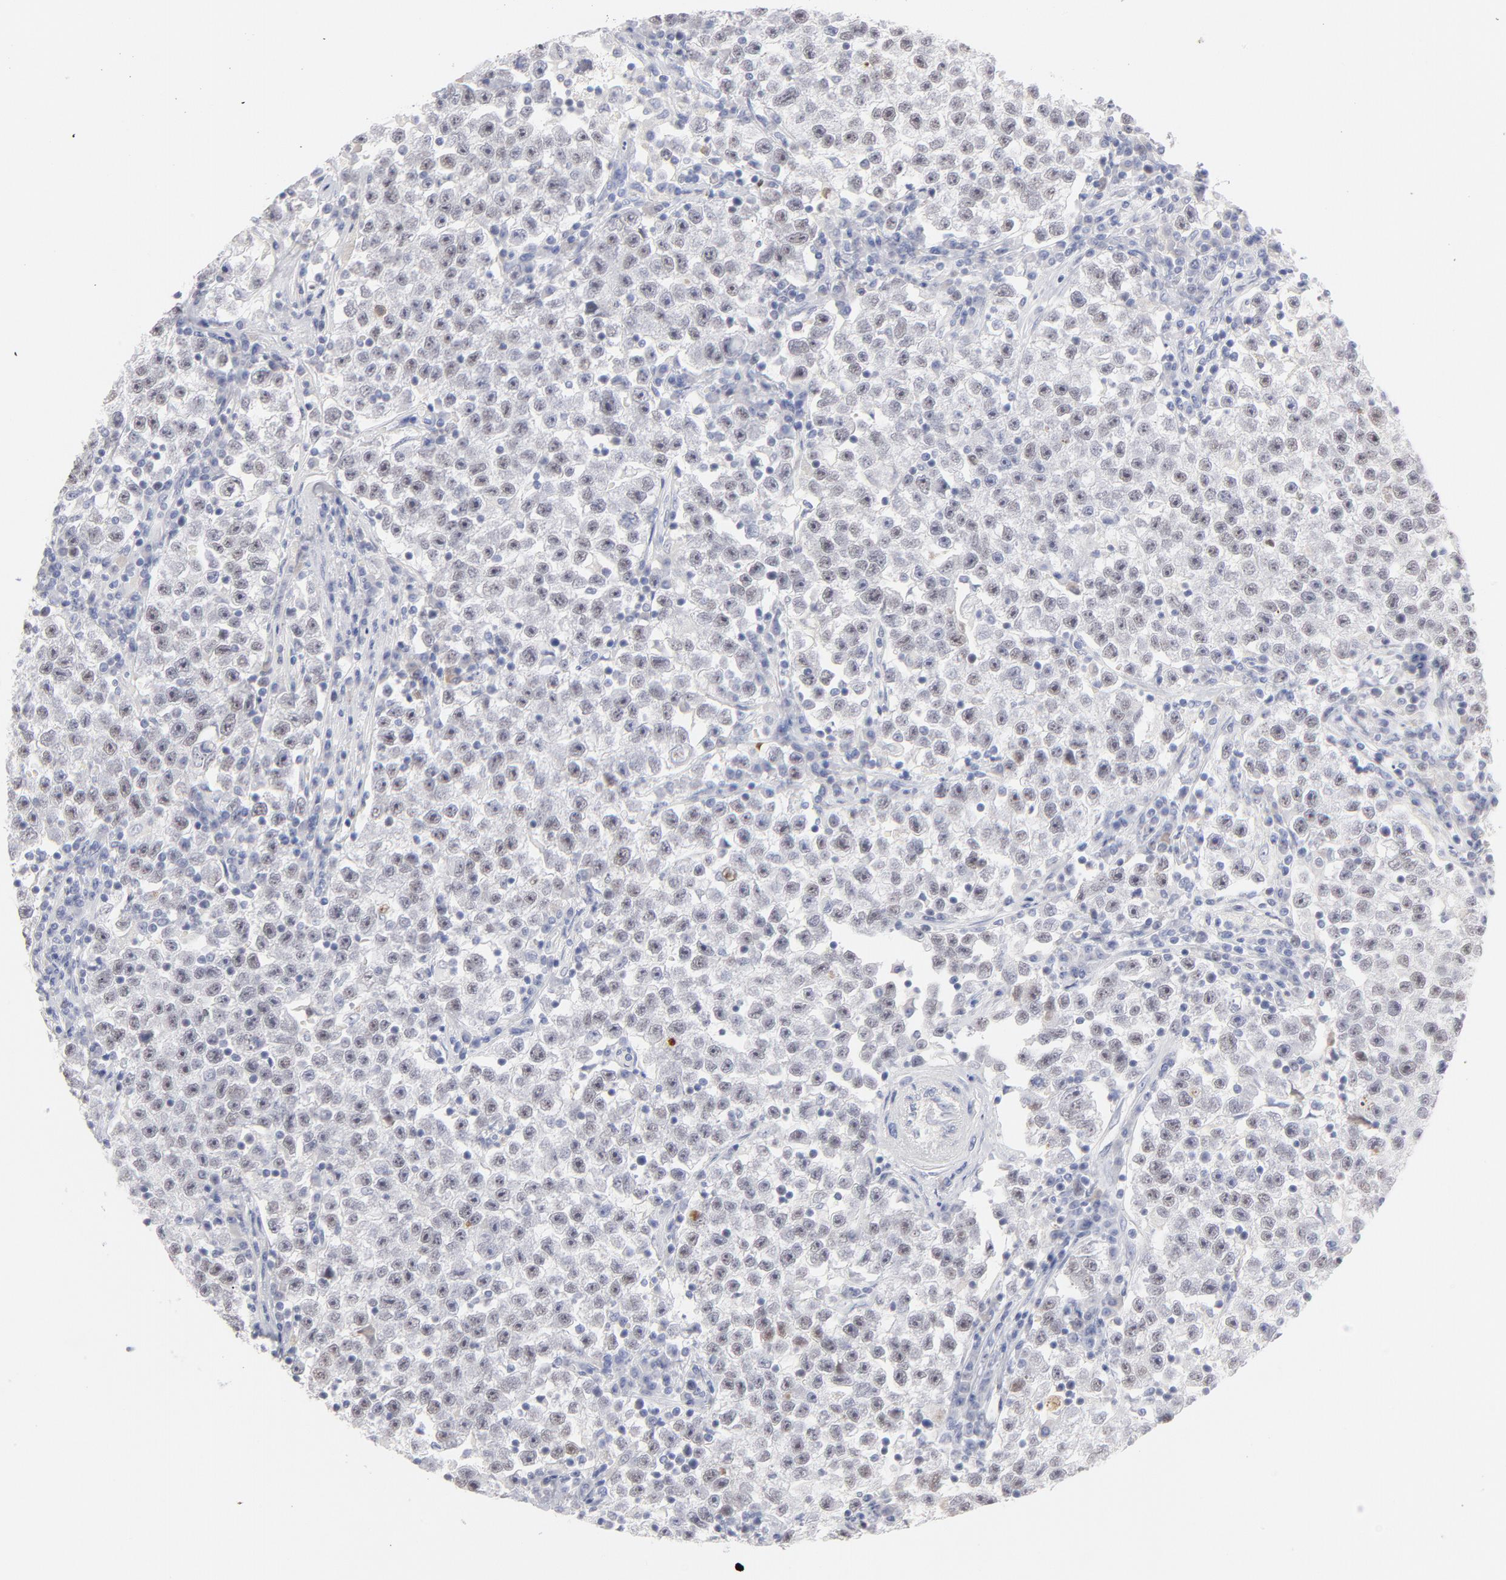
{"staining": {"intensity": "weak", "quantity": "<25%", "location": "nuclear"}, "tissue": "testis cancer", "cell_type": "Tumor cells", "image_type": "cancer", "snomed": [{"axis": "morphology", "description": "Seminoma, NOS"}, {"axis": "topography", "description": "Testis"}], "caption": "Histopathology image shows no significant protein positivity in tumor cells of testis cancer (seminoma). (DAB IHC with hematoxylin counter stain).", "gene": "MCM7", "patient": {"sex": "male", "age": 22}}